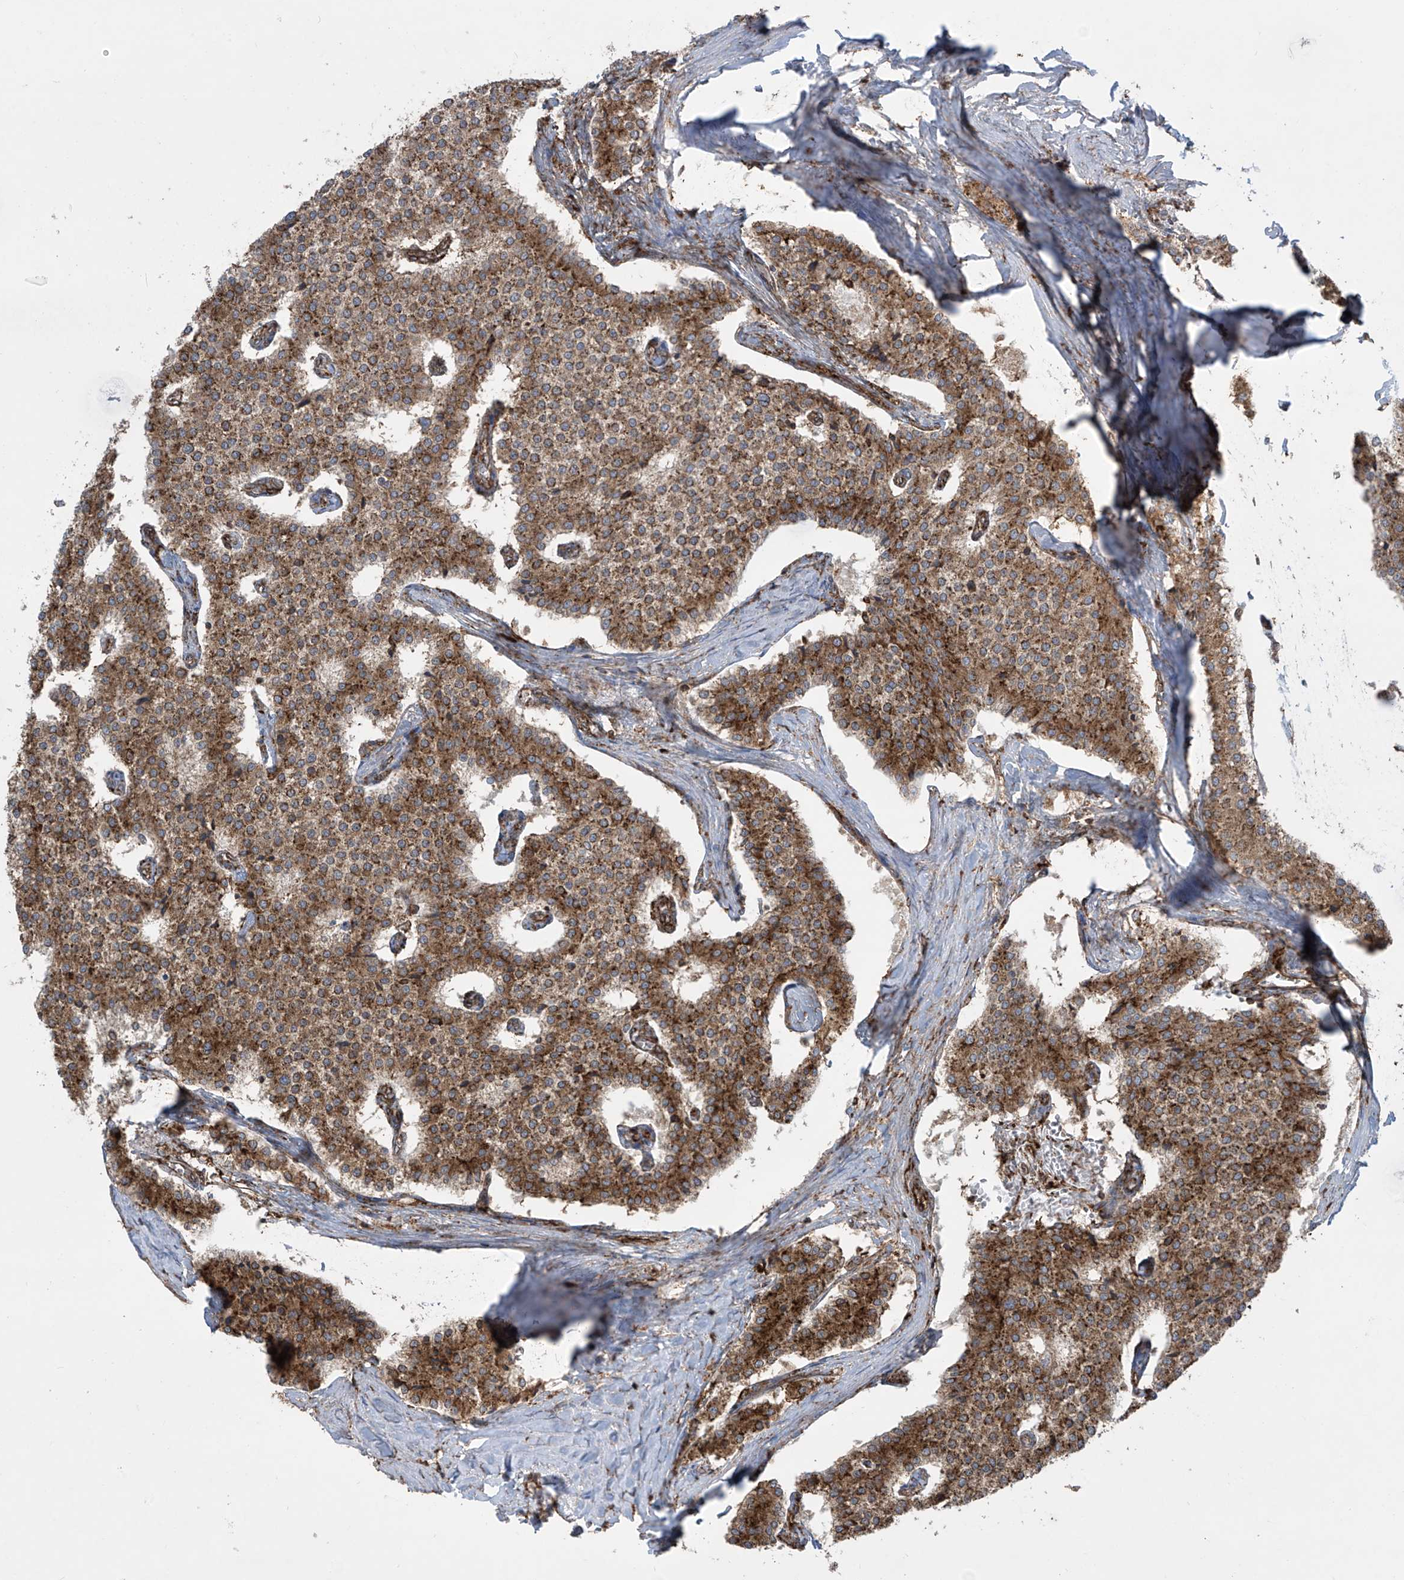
{"staining": {"intensity": "moderate", "quantity": ">75%", "location": "cytoplasmic/membranous"}, "tissue": "carcinoid", "cell_type": "Tumor cells", "image_type": "cancer", "snomed": [{"axis": "morphology", "description": "Carcinoid, malignant, NOS"}, {"axis": "topography", "description": "Colon"}], "caption": "IHC image of malignant carcinoid stained for a protein (brown), which exhibits medium levels of moderate cytoplasmic/membranous staining in approximately >75% of tumor cells.", "gene": "MX1", "patient": {"sex": "female", "age": 52}}